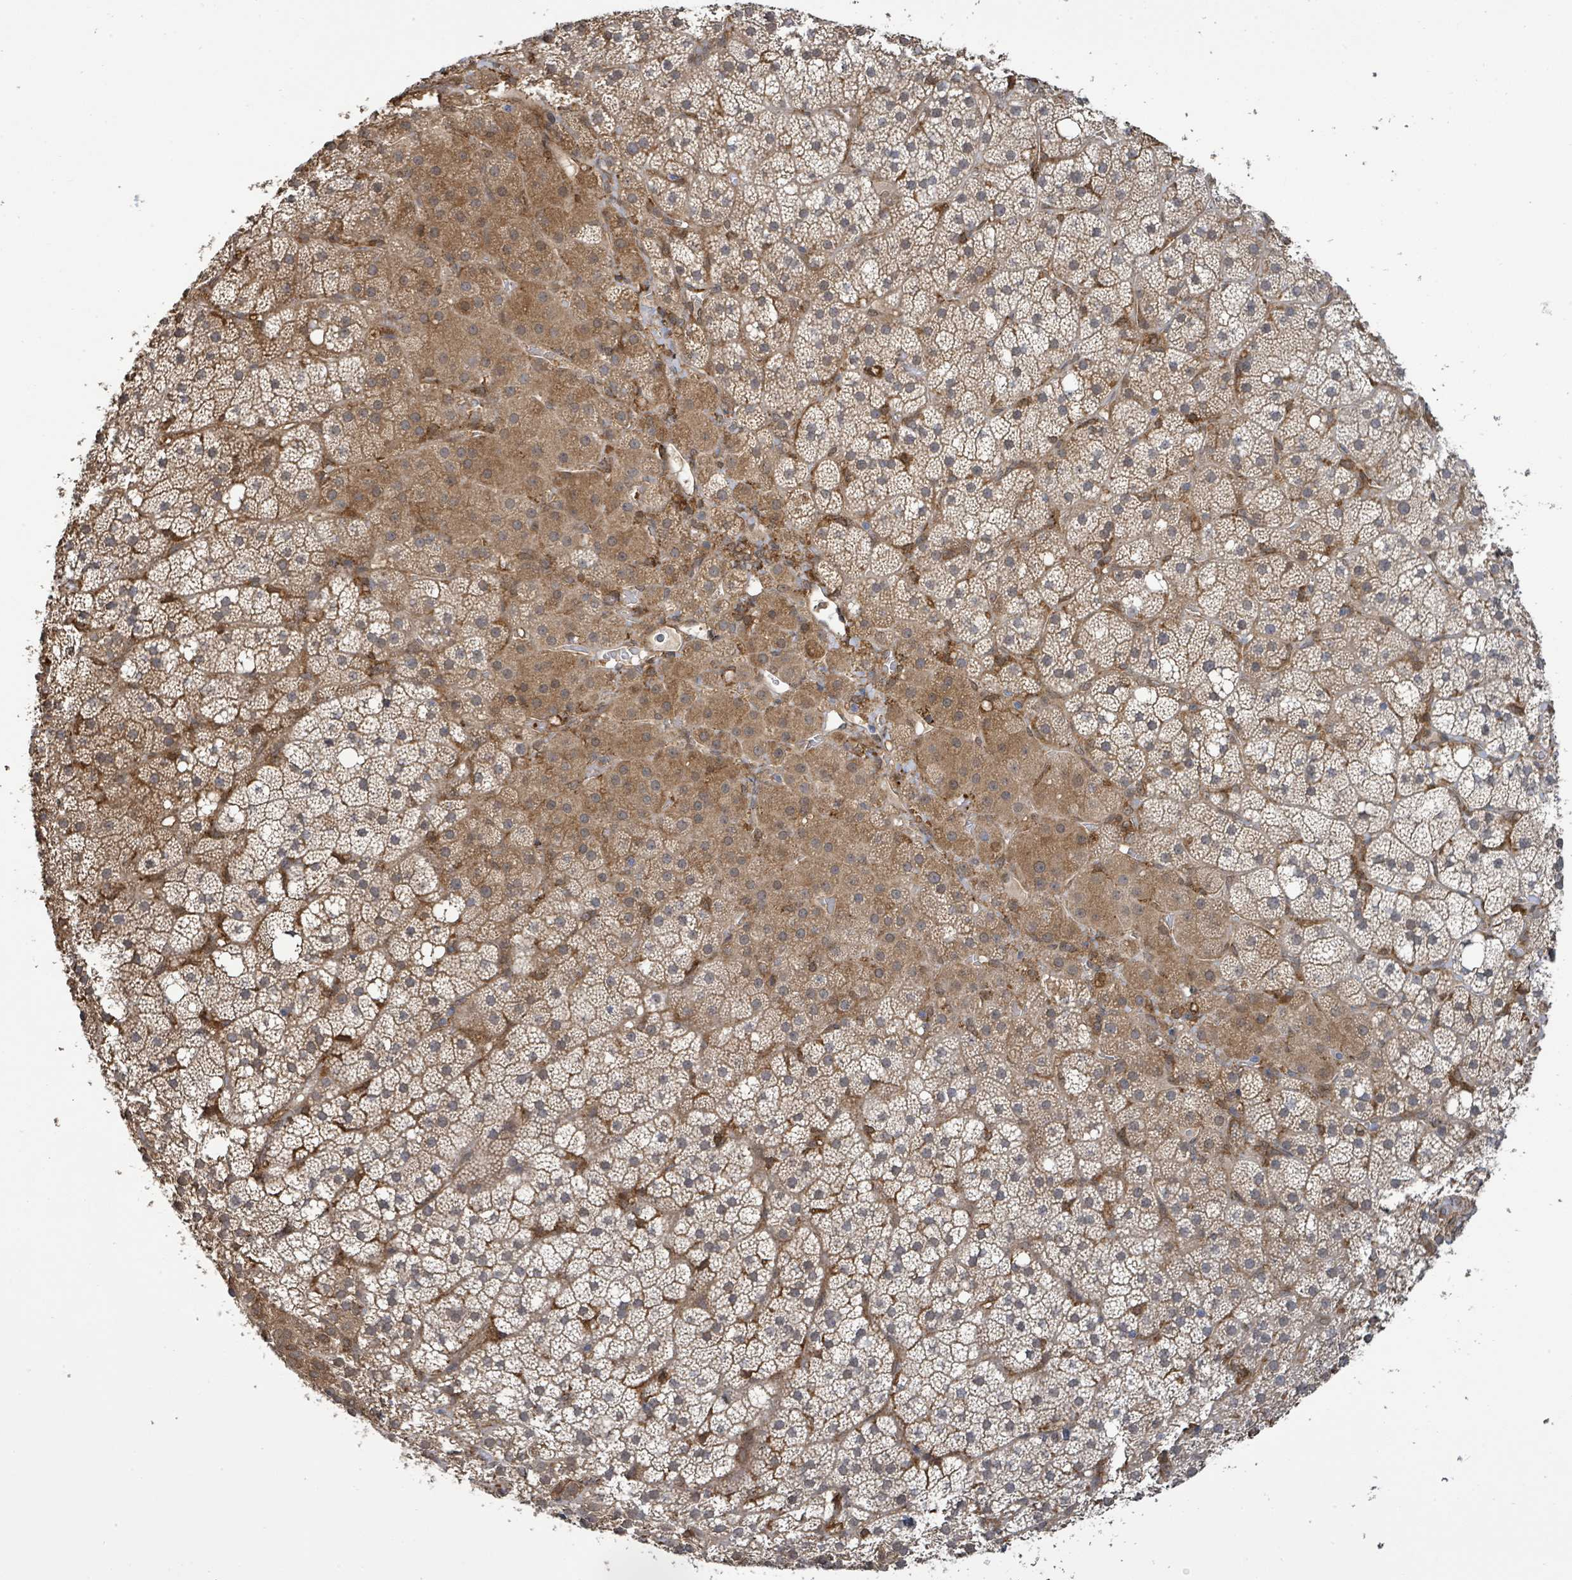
{"staining": {"intensity": "moderate", "quantity": ">75%", "location": "cytoplasmic/membranous"}, "tissue": "adrenal gland", "cell_type": "Glandular cells", "image_type": "normal", "snomed": [{"axis": "morphology", "description": "Normal tissue, NOS"}, {"axis": "topography", "description": "Adrenal gland"}], "caption": "Glandular cells exhibit medium levels of moderate cytoplasmic/membranous expression in about >75% of cells in unremarkable human adrenal gland. (DAB IHC with brightfield microscopy, high magnification).", "gene": "ARPIN", "patient": {"sex": "male", "age": 53}}